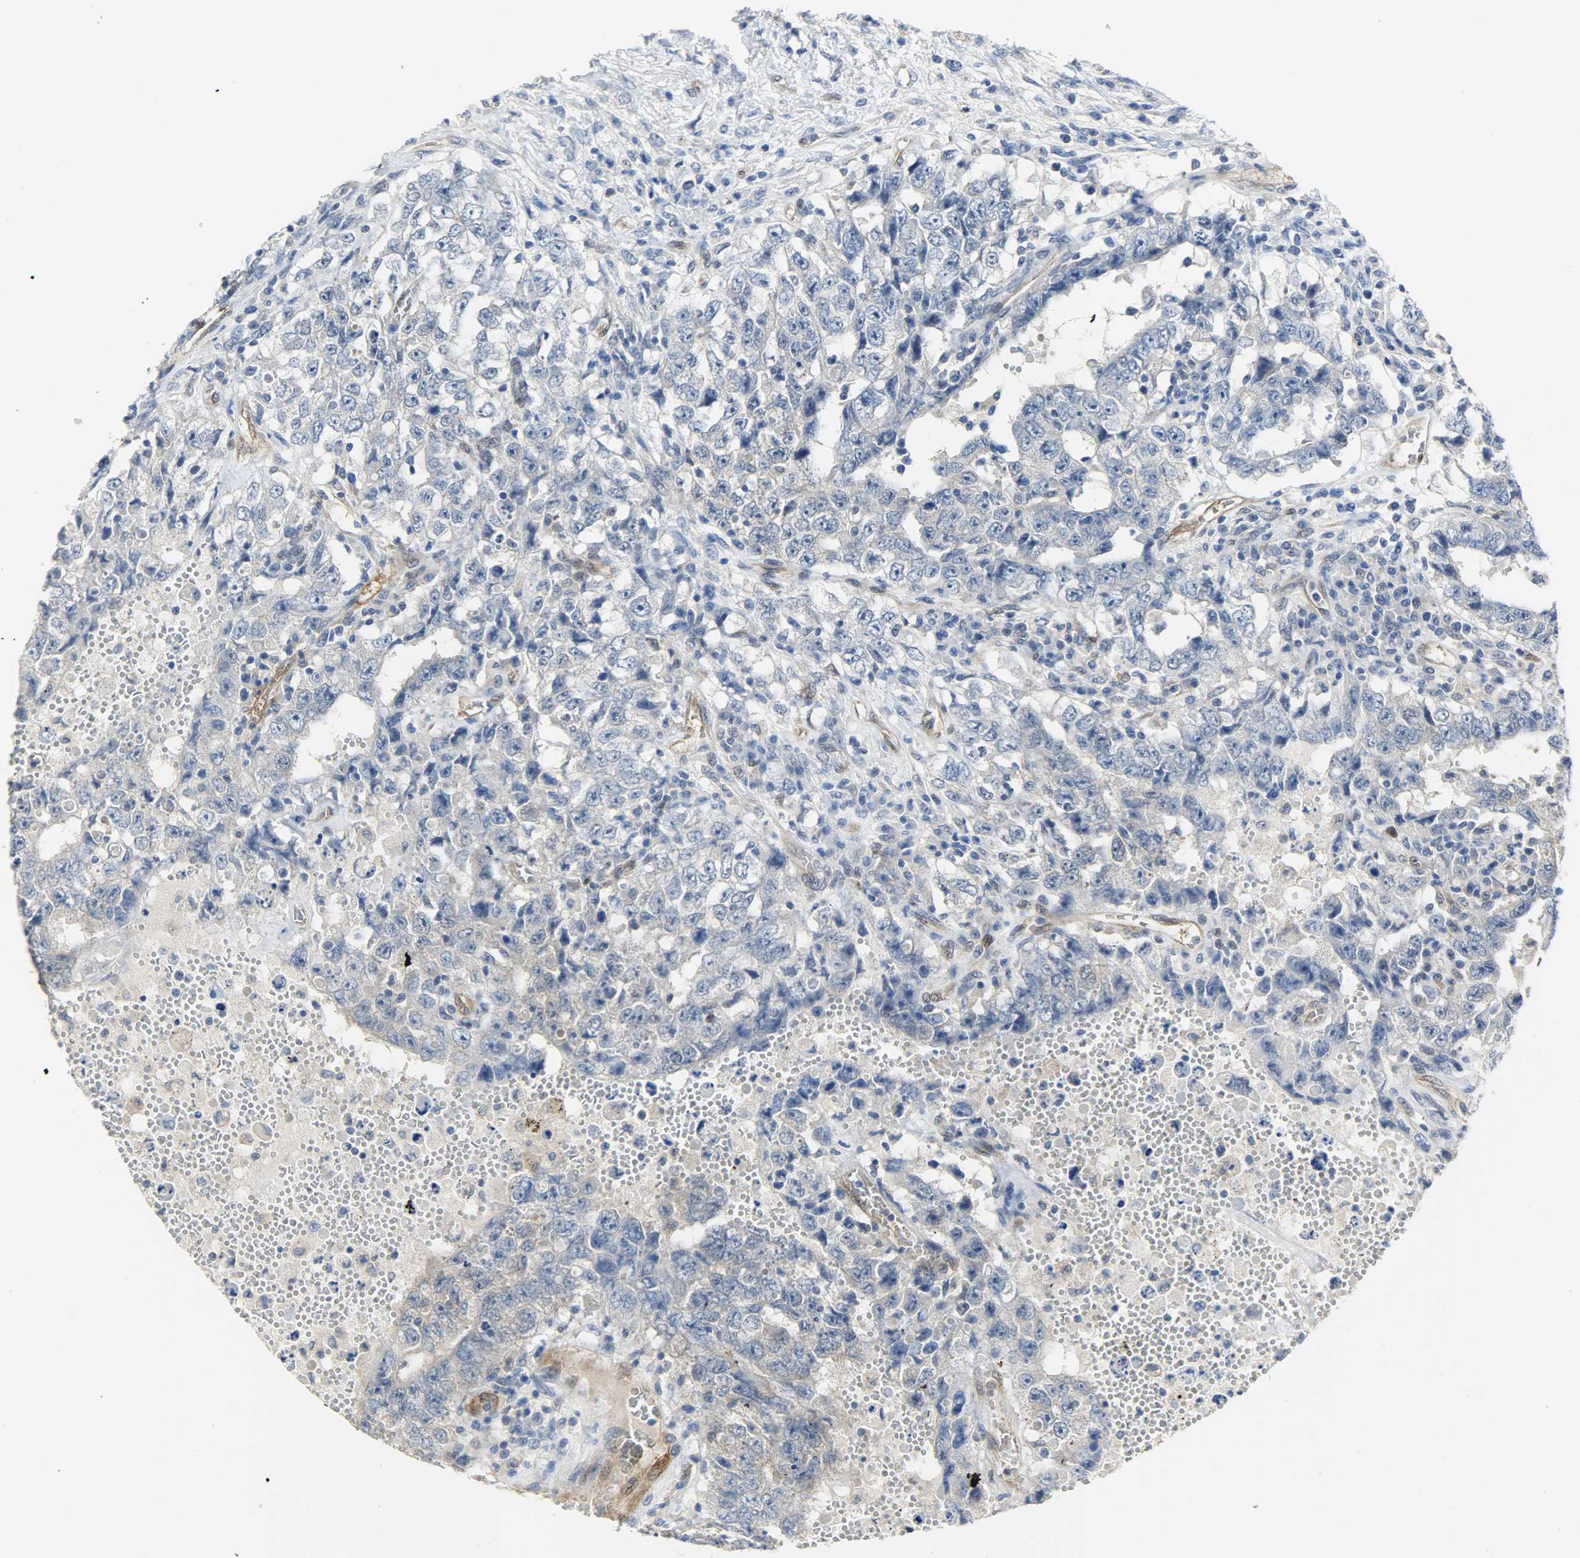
{"staining": {"intensity": "negative", "quantity": "none", "location": "none"}, "tissue": "testis cancer", "cell_type": "Tumor cells", "image_type": "cancer", "snomed": [{"axis": "morphology", "description": "Carcinoma, Embryonal, NOS"}, {"axis": "topography", "description": "Testis"}], "caption": "The IHC image has no significant expression in tumor cells of embryonal carcinoma (testis) tissue.", "gene": "FKBP1A", "patient": {"sex": "male", "age": 26}}